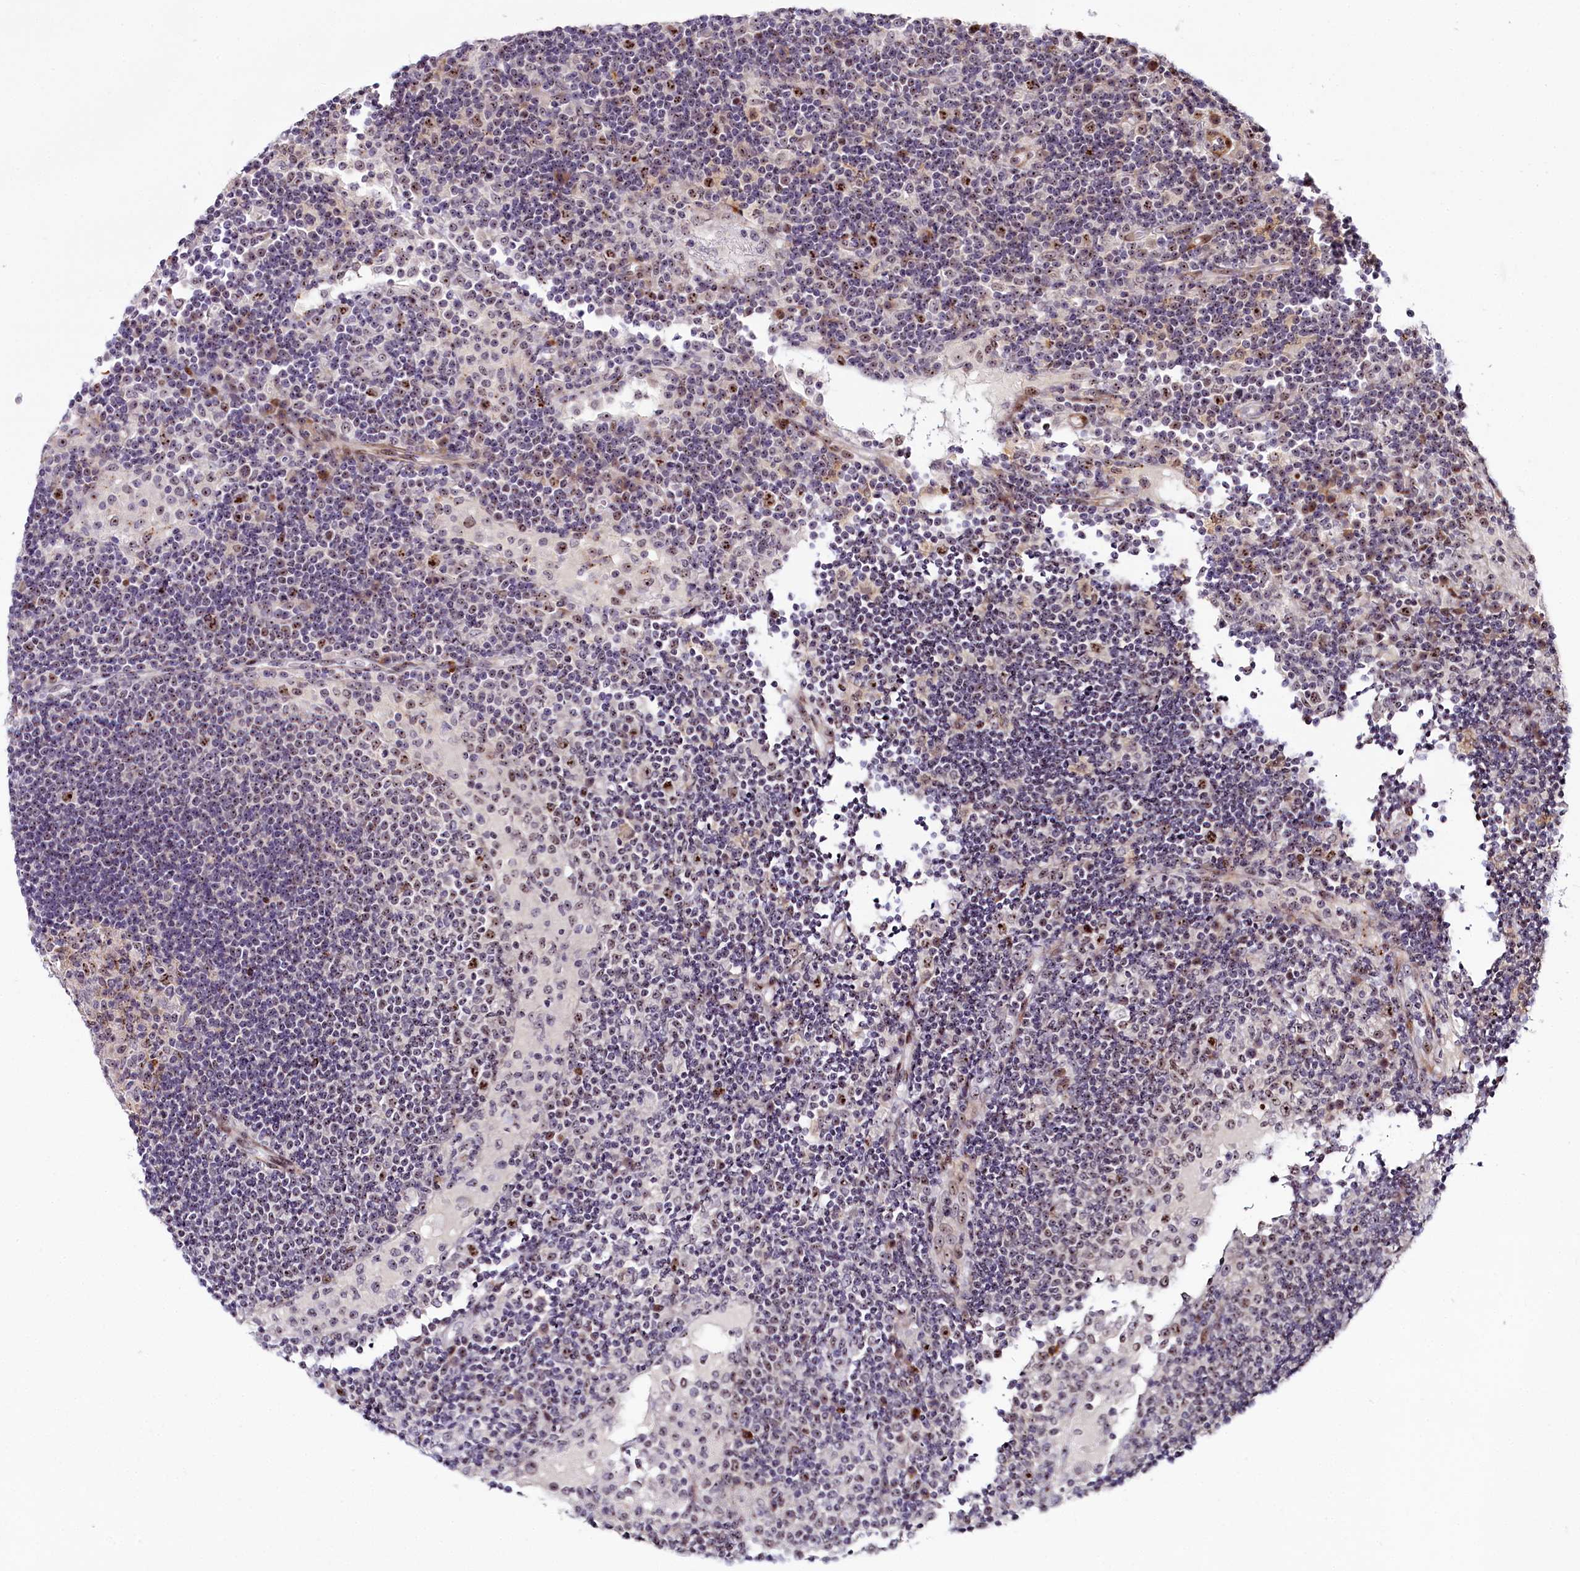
{"staining": {"intensity": "weak", "quantity": "25%-75%", "location": "nuclear"}, "tissue": "lymph node", "cell_type": "Germinal center cells", "image_type": "normal", "snomed": [{"axis": "morphology", "description": "Normal tissue, NOS"}, {"axis": "topography", "description": "Lymph node"}], "caption": "This histopathology image shows immunohistochemistry staining of unremarkable lymph node, with low weak nuclear positivity in approximately 25%-75% of germinal center cells.", "gene": "TCOF1", "patient": {"sex": "female", "age": 53}}